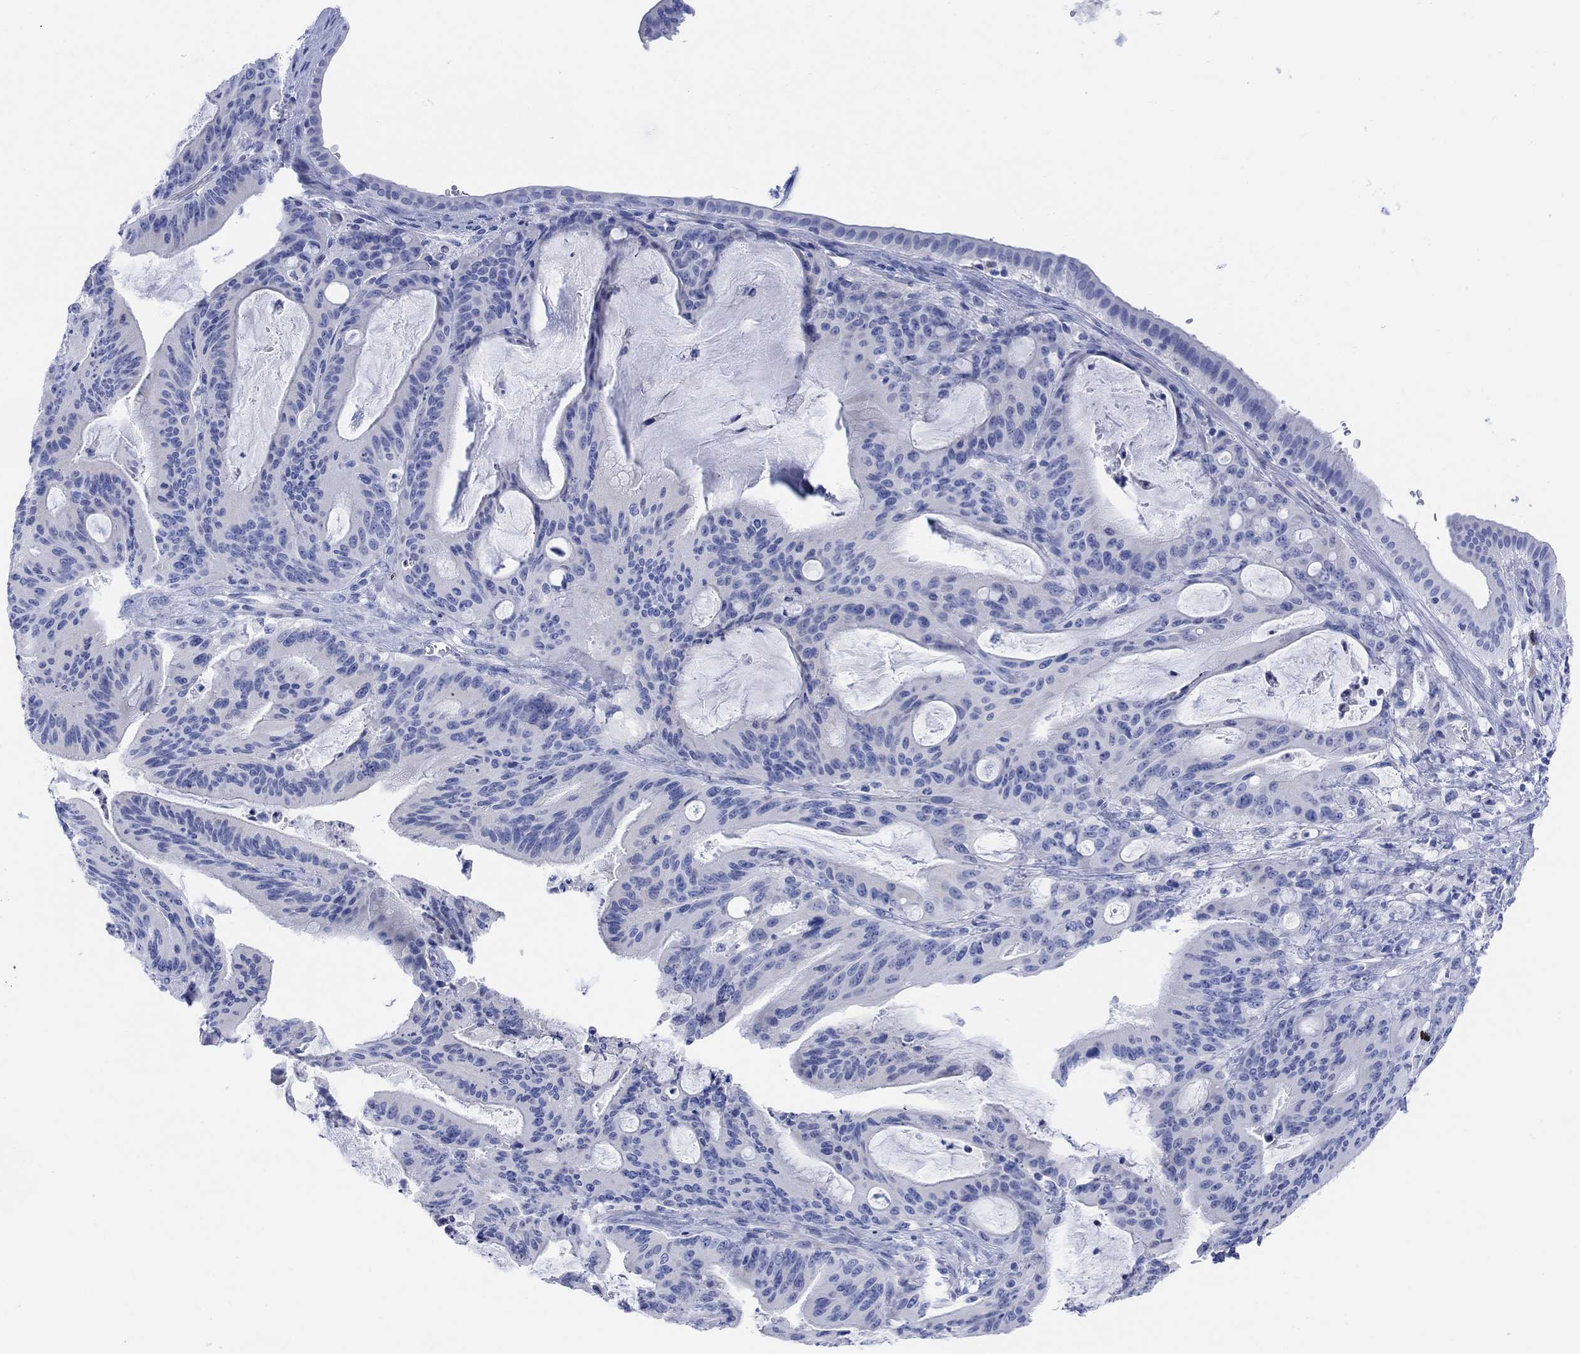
{"staining": {"intensity": "negative", "quantity": "none", "location": "none"}, "tissue": "liver cancer", "cell_type": "Tumor cells", "image_type": "cancer", "snomed": [{"axis": "morphology", "description": "Cholangiocarcinoma"}, {"axis": "topography", "description": "Liver"}], "caption": "DAB immunohistochemical staining of liver cancer (cholangiocarcinoma) exhibits no significant expression in tumor cells.", "gene": "GNG13", "patient": {"sex": "female", "age": 73}}